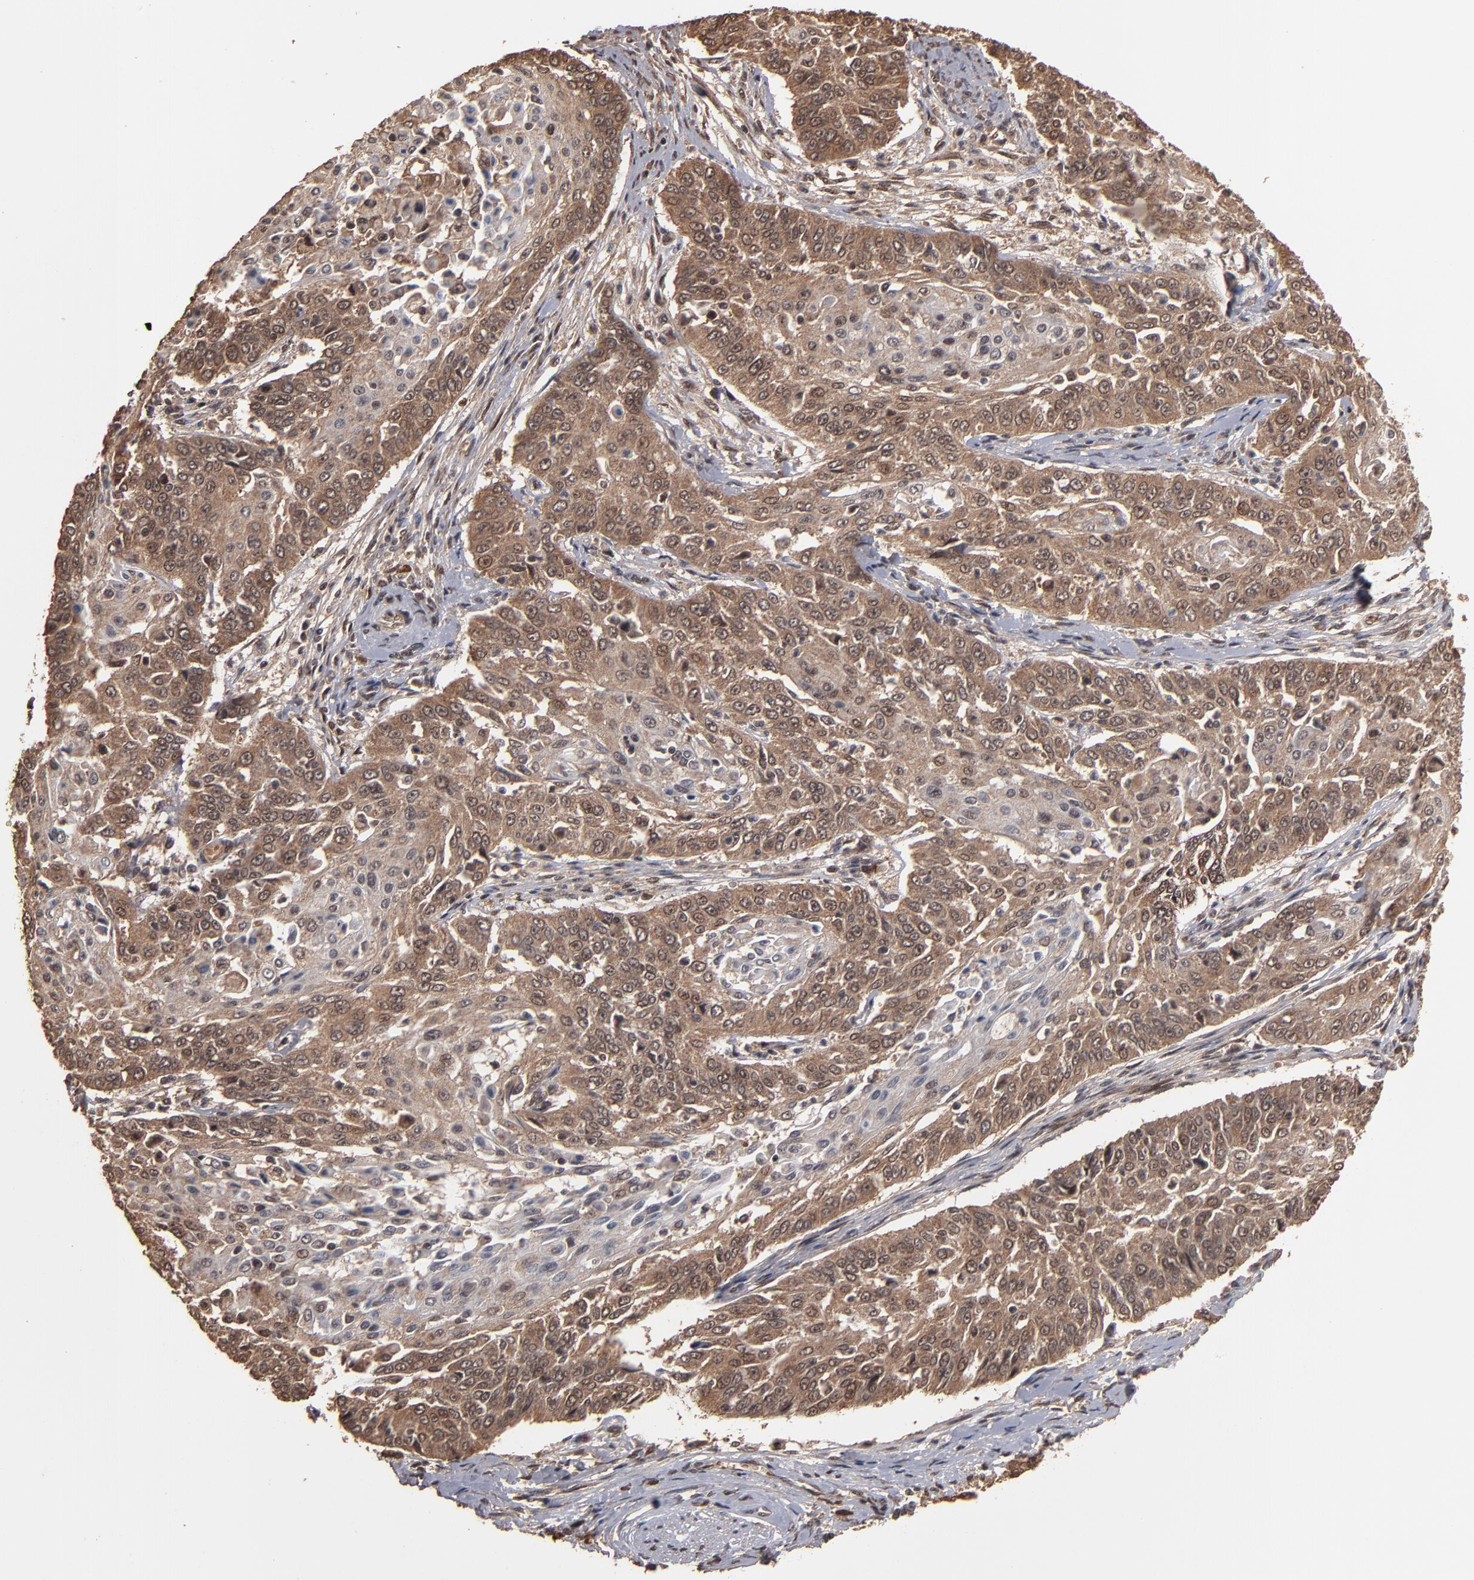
{"staining": {"intensity": "moderate", "quantity": ">75%", "location": "cytoplasmic/membranous,nuclear"}, "tissue": "cervical cancer", "cell_type": "Tumor cells", "image_type": "cancer", "snomed": [{"axis": "morphology", "description": "Squamous cell carcinoma, NOS"}, {"axis": "topography", "description": "Cervix"}], "caption": "This image demonstrates immunohistochemistry staining of cervical cancer (squamous cell carcinoma), with medium moderate cytoplasmic/membranous and nuclear positivity in approximately >75% of tumor cells.", "gene": "NXF2B", "patient": {"sex": "female", "age": 64}}